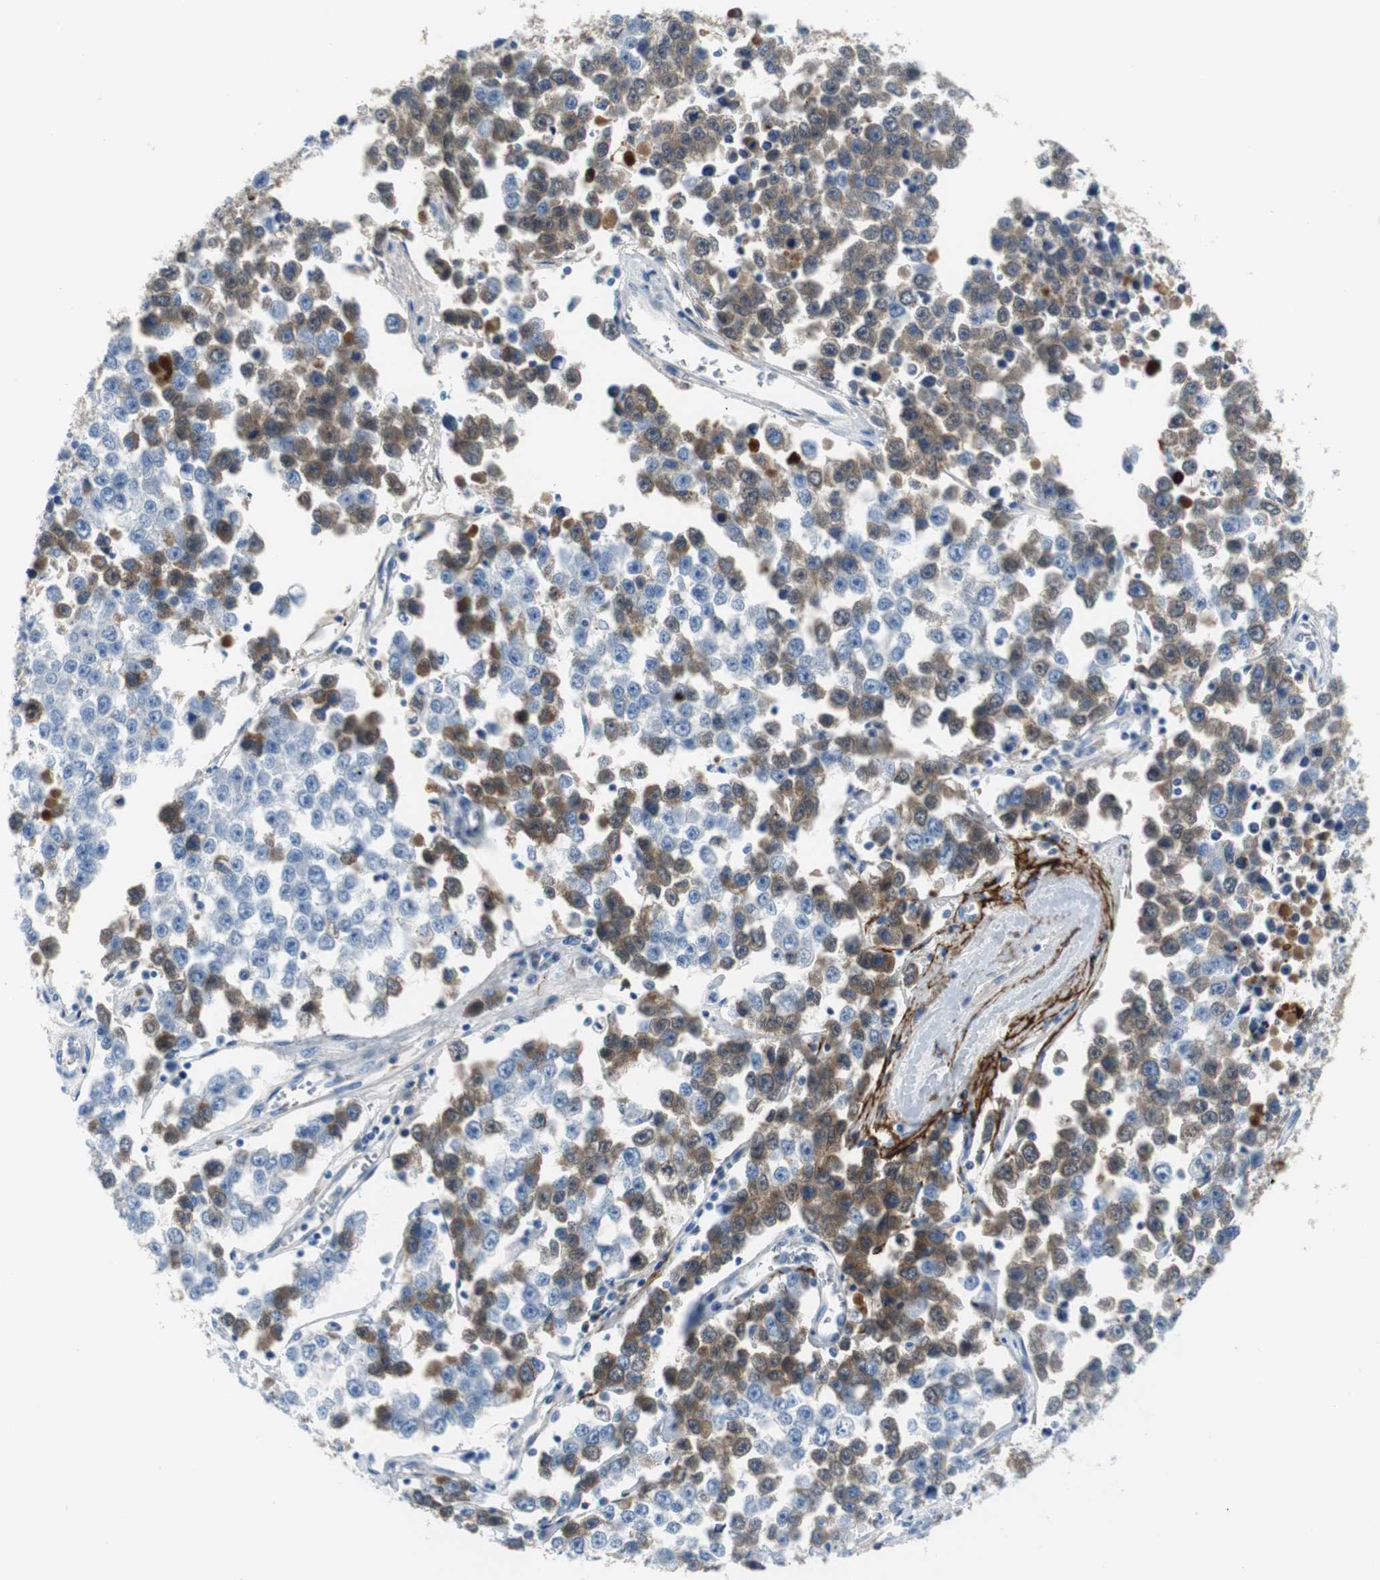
{"staining": {"intensity": "moderate", "quantity": "25%-75%", "location": "cytoplasmic/membranous"}, "tissue": "testis cancer", "cell_type": "Tumor cells", "image_type": "cancer", "snomed": [{"axis": "morphology", "description": "Seminoma, NOS"}, {"axis": "morphology", "description": "Carcinoma, Embryonal, NOS"}, {"axis": "topography", "description": "Testis"}], "caption": "Immunohistochemistry (IHC) (DAB (3,3'-diaminobenzidine)) staining of human testis cancer displays moderate cytoplasmic/membranous protein positivity in approximately 25%-75% of tumor cells. Immunohistochemistry stains the protein of interest in brown and the nuclei are stained blue.", "gene": "APCS", "patient": {"sex": "male", "age": 52}}